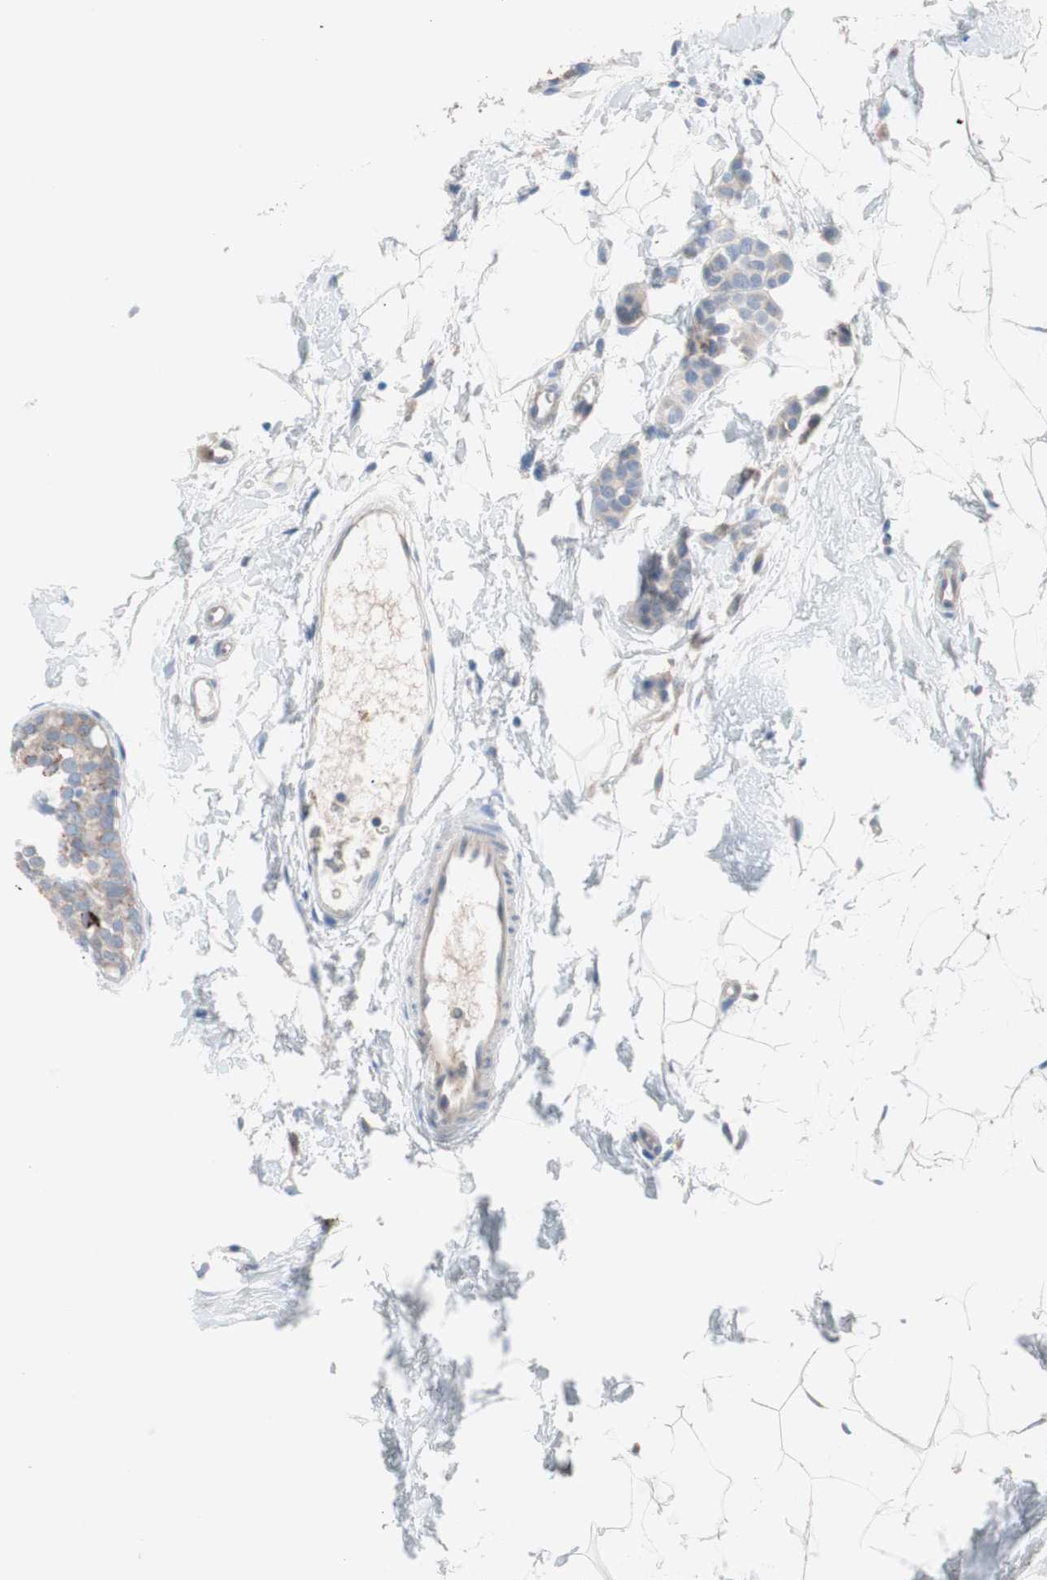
{"staining": {"intensity": "weak", "quantity": ">75%", "location": "cytoplasmic/membranous"}, "tissue": "breast cancer", "cell_type": "Tumor cells", "image_type": "cancer", "snomed": [{"axis": "morphology", "description": "Lobular carcinoma, in situ"}, {"axis": "morphology", "description": "Lobular carcinoma"}, {"axis": "topography", "description": "Breast"}], "caption": "Breast cancer was stained to show a protein in brown. There is low levels of weak cytoplasmic/membranous staining in about >75% of tumor cells. The protein of interest is shown in brown color, while the nuclei are stained blue.", "gene": "CLEC4D", "patient": {"sex": "female", "age": 41}}